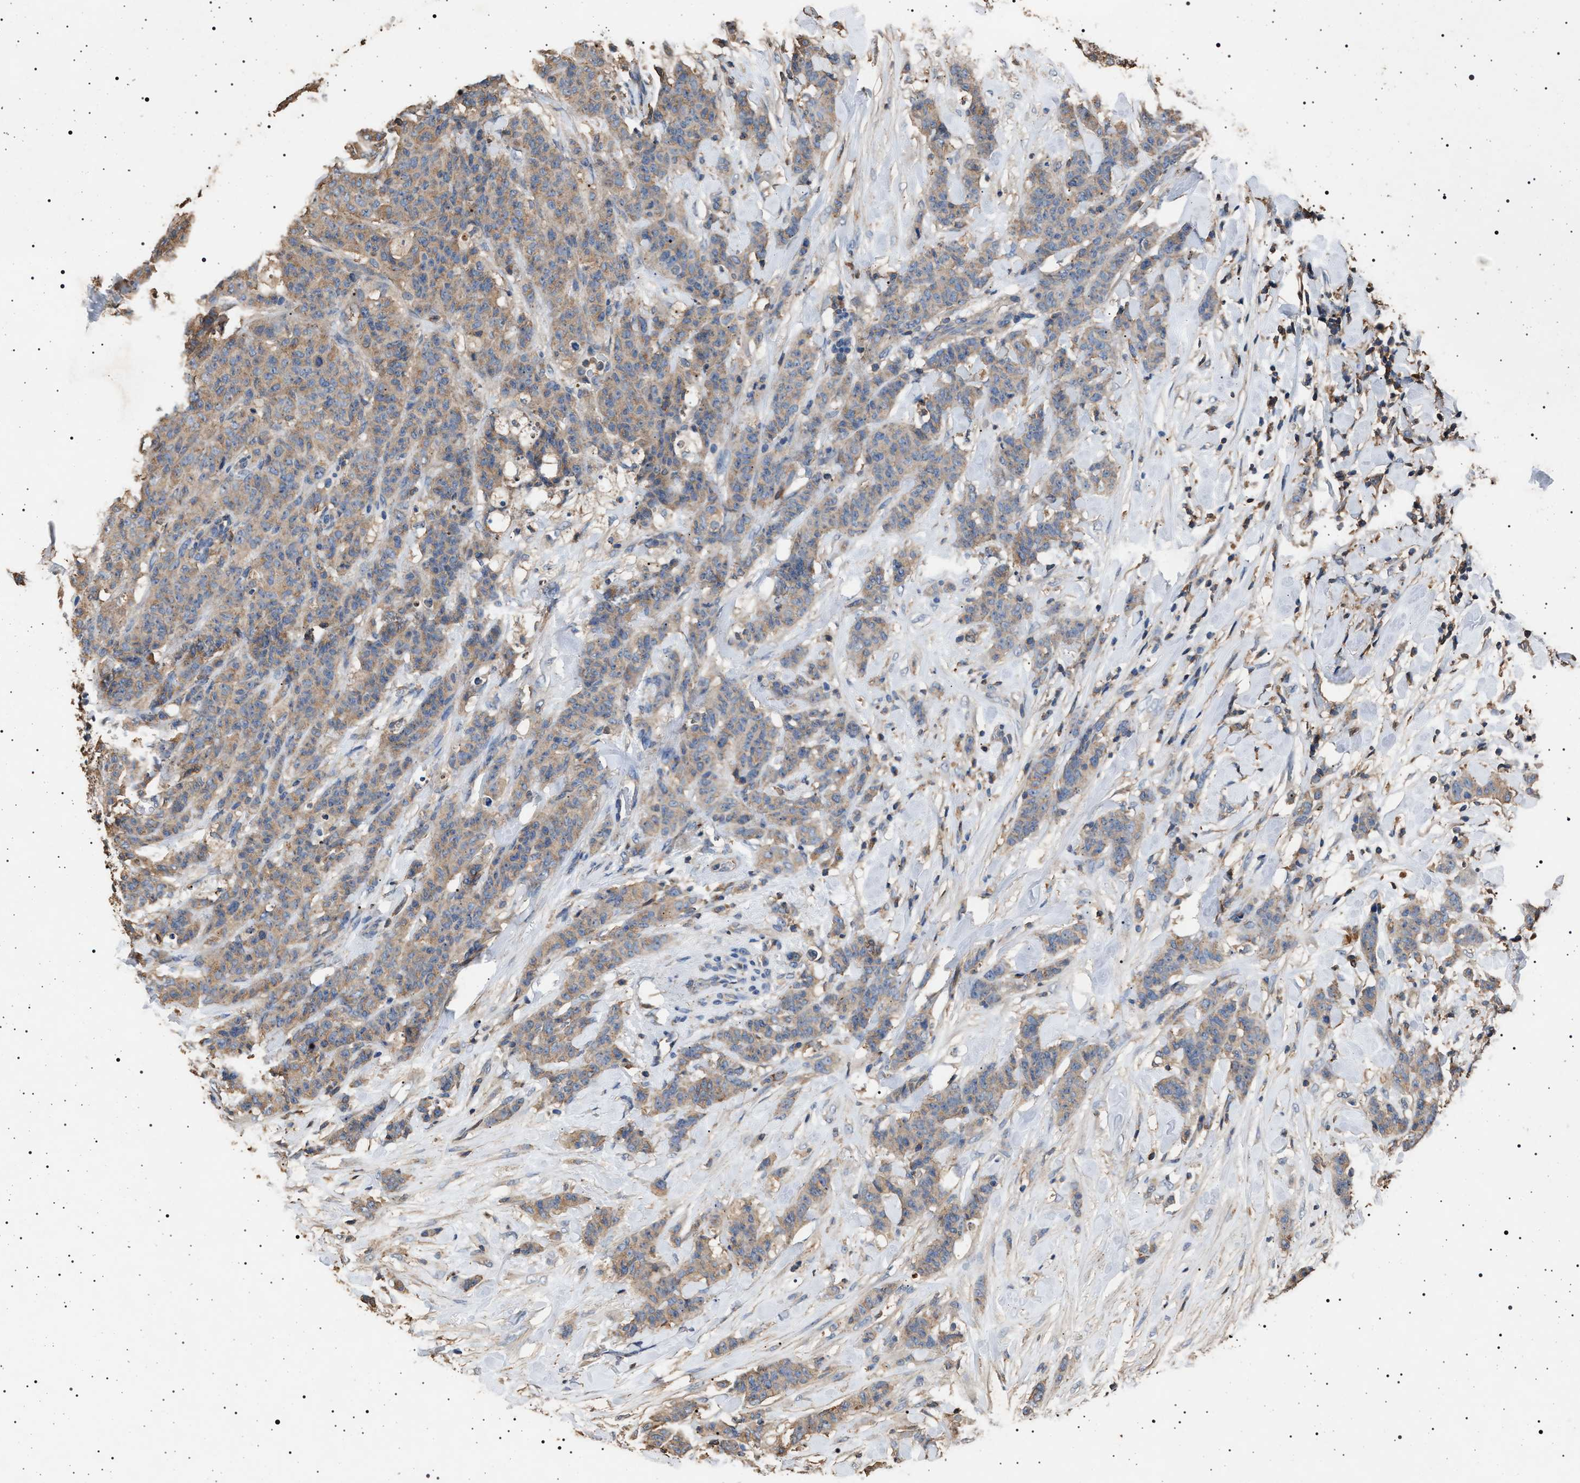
{"staining": {"intensity": "moderate", "quantity": ">75%", "location": "cytoplasmic/membranous"}, "tissue": "breast cancer", "cell_type": "Tumor cells", "image_type": "cancer", "snomed": [{"axis": "morphology", "description": "Normal tissue, NOS"}, {"axis": "morphology", "description": "Duct carcinoma"}, {"axis": "topography", "description": "Breast"}], "caption": "Moderate cytoplasmic/membranous protein staining is appreciated in about >75% of tumor cells in breast intraductal carcinoma. The staining was performed using DAB, with brown indicating positive protein expression. Nuclei are stained blue with hematoxylin.", "gene": "SMAP2", "patient": {"sex": "female", "age": 40}}